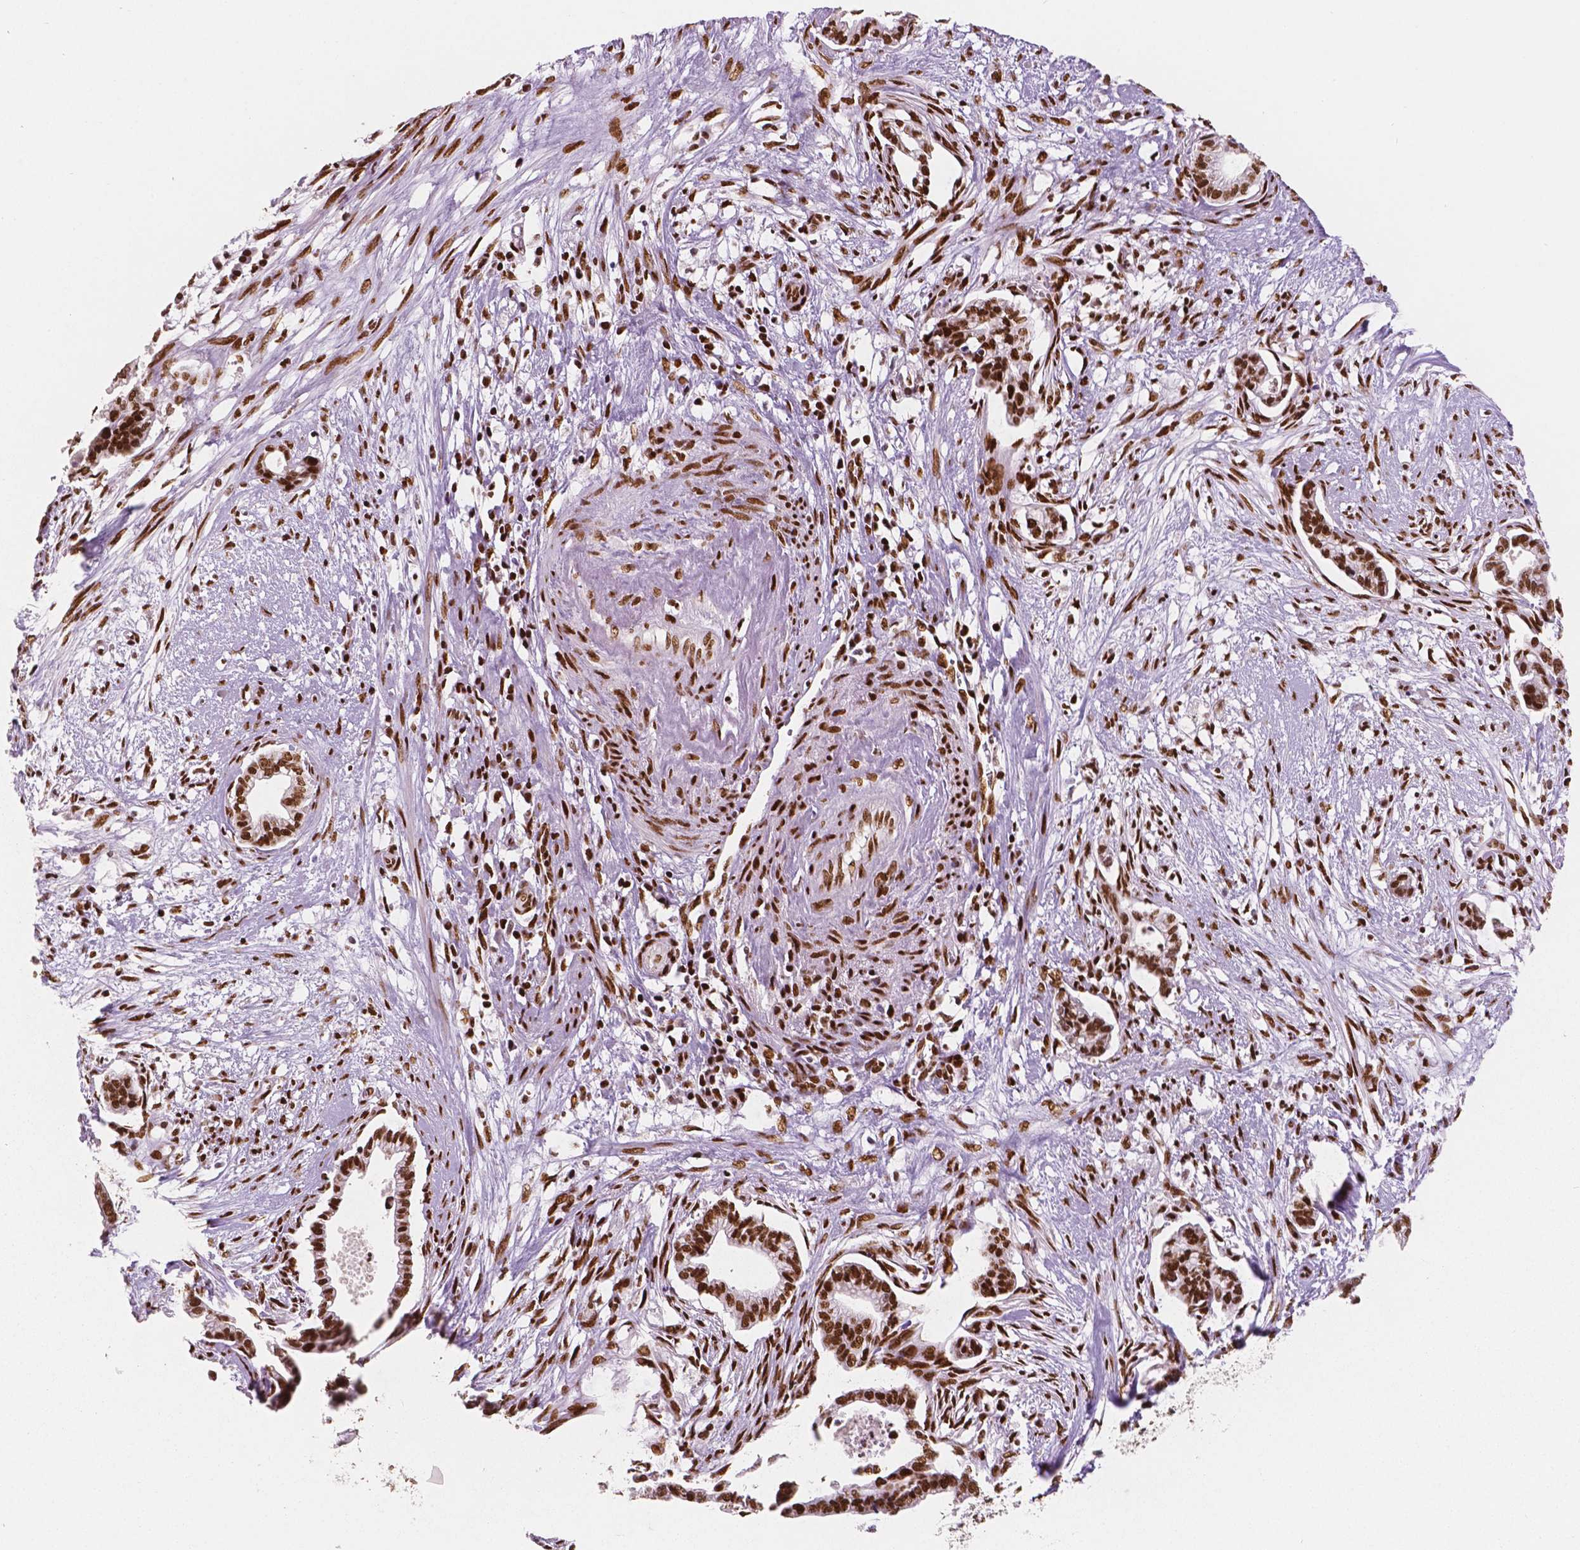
{"staining": {"intensity": "strong", "quantity": ">75%", "location": "nuclear"}, "tissue": "cervical cancer", "cell_type": "Tumor cells", "image_type": "cancer", "snomed": [{"axis": "morphology", "description": "Adenocarcinoma, NOS"}, {"axis": "topography", "description": "Cervix"}], "caption": "Protein expression analysis of cervical adenocarcinoma demonstrates strong nuclear staining in about >75% of tumor cells.", "gene": "BRD4", "patient": {"sex": "female", "age": 62}}